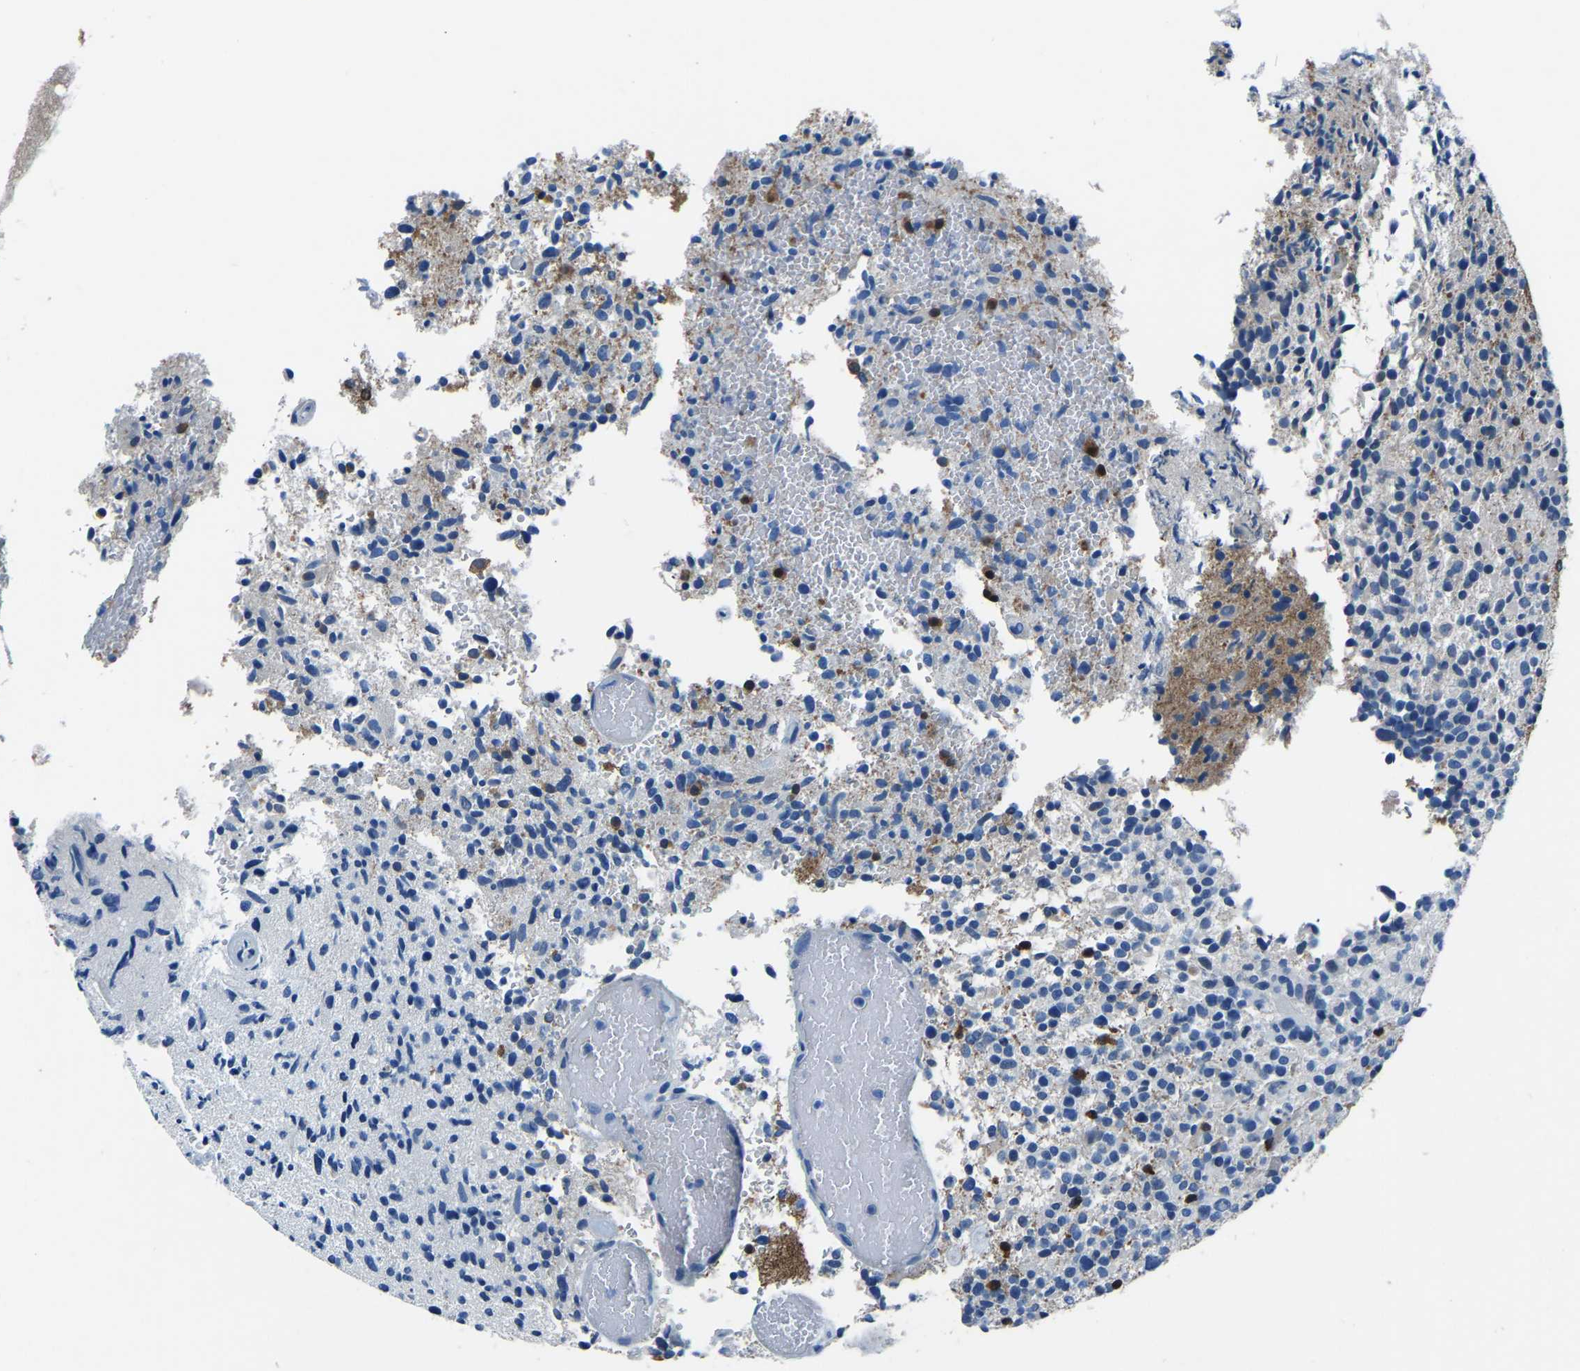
{"staining": {"intensity": "strong", "quantity": "<25%", "location": "cytoplasmic/membranous"}, "tissue": "glioma", "cell_type": "Tumor cells", "image_type": "cancer", "snomed": [{"axis": "morphology", "description": "Glioma, malignant, High grade"}, {"axis": "topography", "description": "Brain"}], "caption": "The micrograph displays immunohistochemical staining of glioma. There is strong cytoplasmic/membranous expression is present in about <25% of tumor cells. (IHC, brightfield microscopy, high magnification).", "gene": "XIRP1", "patient": {"sex": "male", "age": 72}}